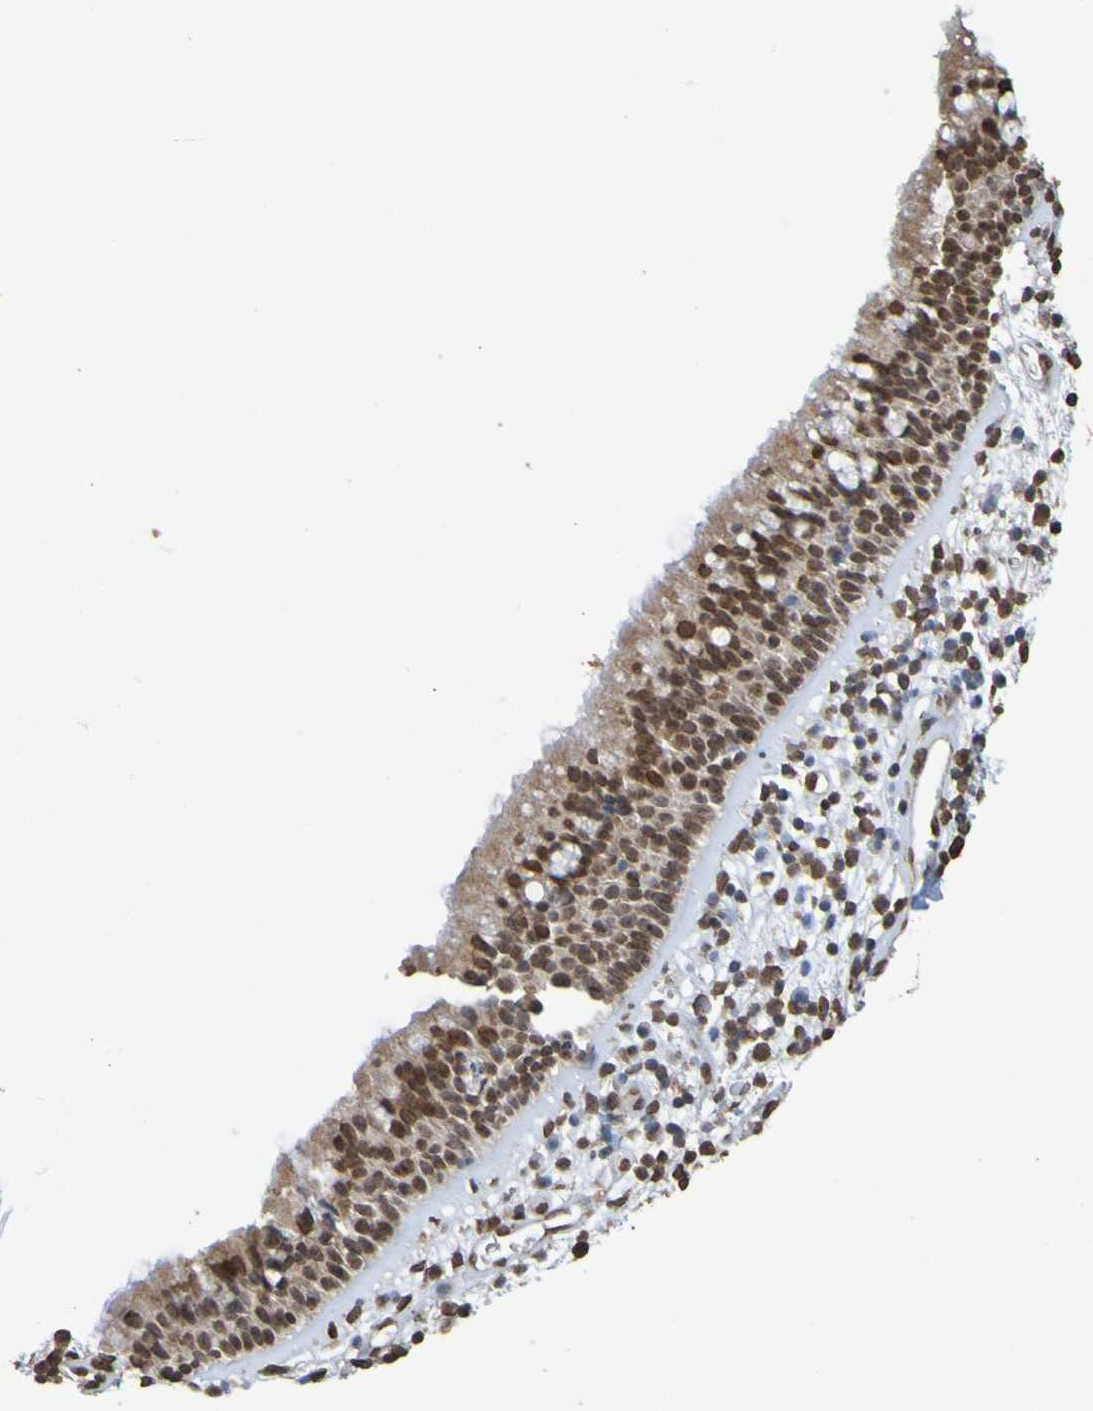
{"staining": {"intensity": "moderate", "quantity": ">75%", "location": "cytoplasmic/membranous,nuclear"}, "tissue": "nasopharynx", "cell_type": "Respiratory epithelial cells", "image_type": "normal", "snomed": [{"axis": "morphology", "description": "Normal tissue, NOS"}, {"axis": "morphology", "description": "Inflammation, NOS"}, {"axis": "topography", "description": "Nasopharynx"}], "caption": "A high-resolution micrograph shows immunohistochemistry staining of unremarkable nasopharynx, which demonstrates moderate cytoplasmic/membranous,nuclear staining in approximately >75% of respiratory epithelial cells.", "gene": "ALKBH2", "patient": {"sex": "male", "age": 48}}